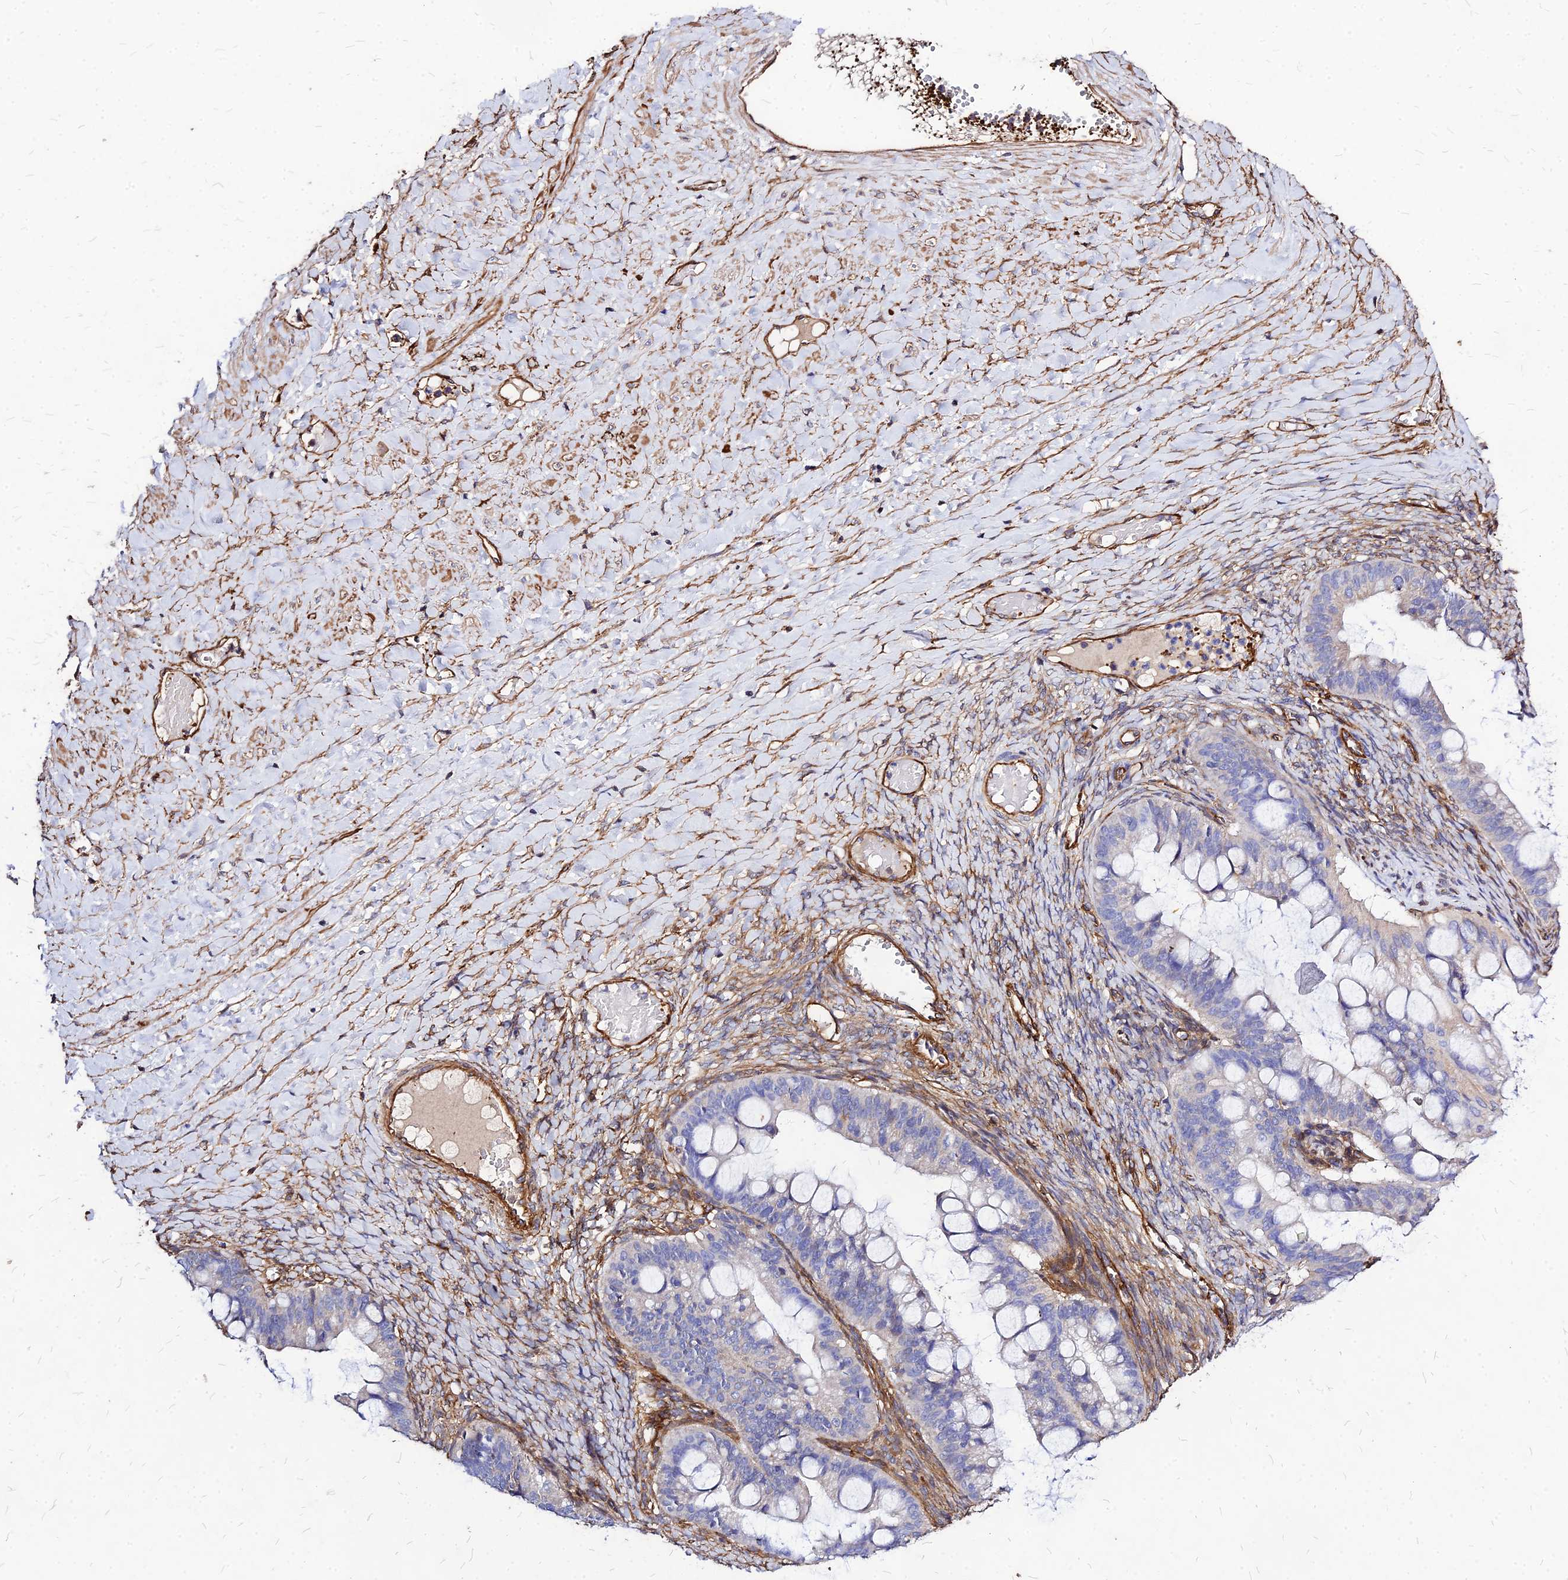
{"staining": {"intensity": "negative", "quantity": "none", "location": "none"}, "tissue": "ovarian cancer", "cell_type": "Tumor cells", "image_type": "cancer", "snomed": [{"axis": "morphology", "description": "Cystadenocarcinoma, mucinous, NOS"}, {"axis": "topography", "description": "Ovary"}], "caption": "A high-resolution image shows IHC staining of ovarian mucinous cystadenocarcinoma, which exhibits no significant positivity in tumor cells.", "gene": "EFCC1", "patient": {"sex": "female", "age": 73}}